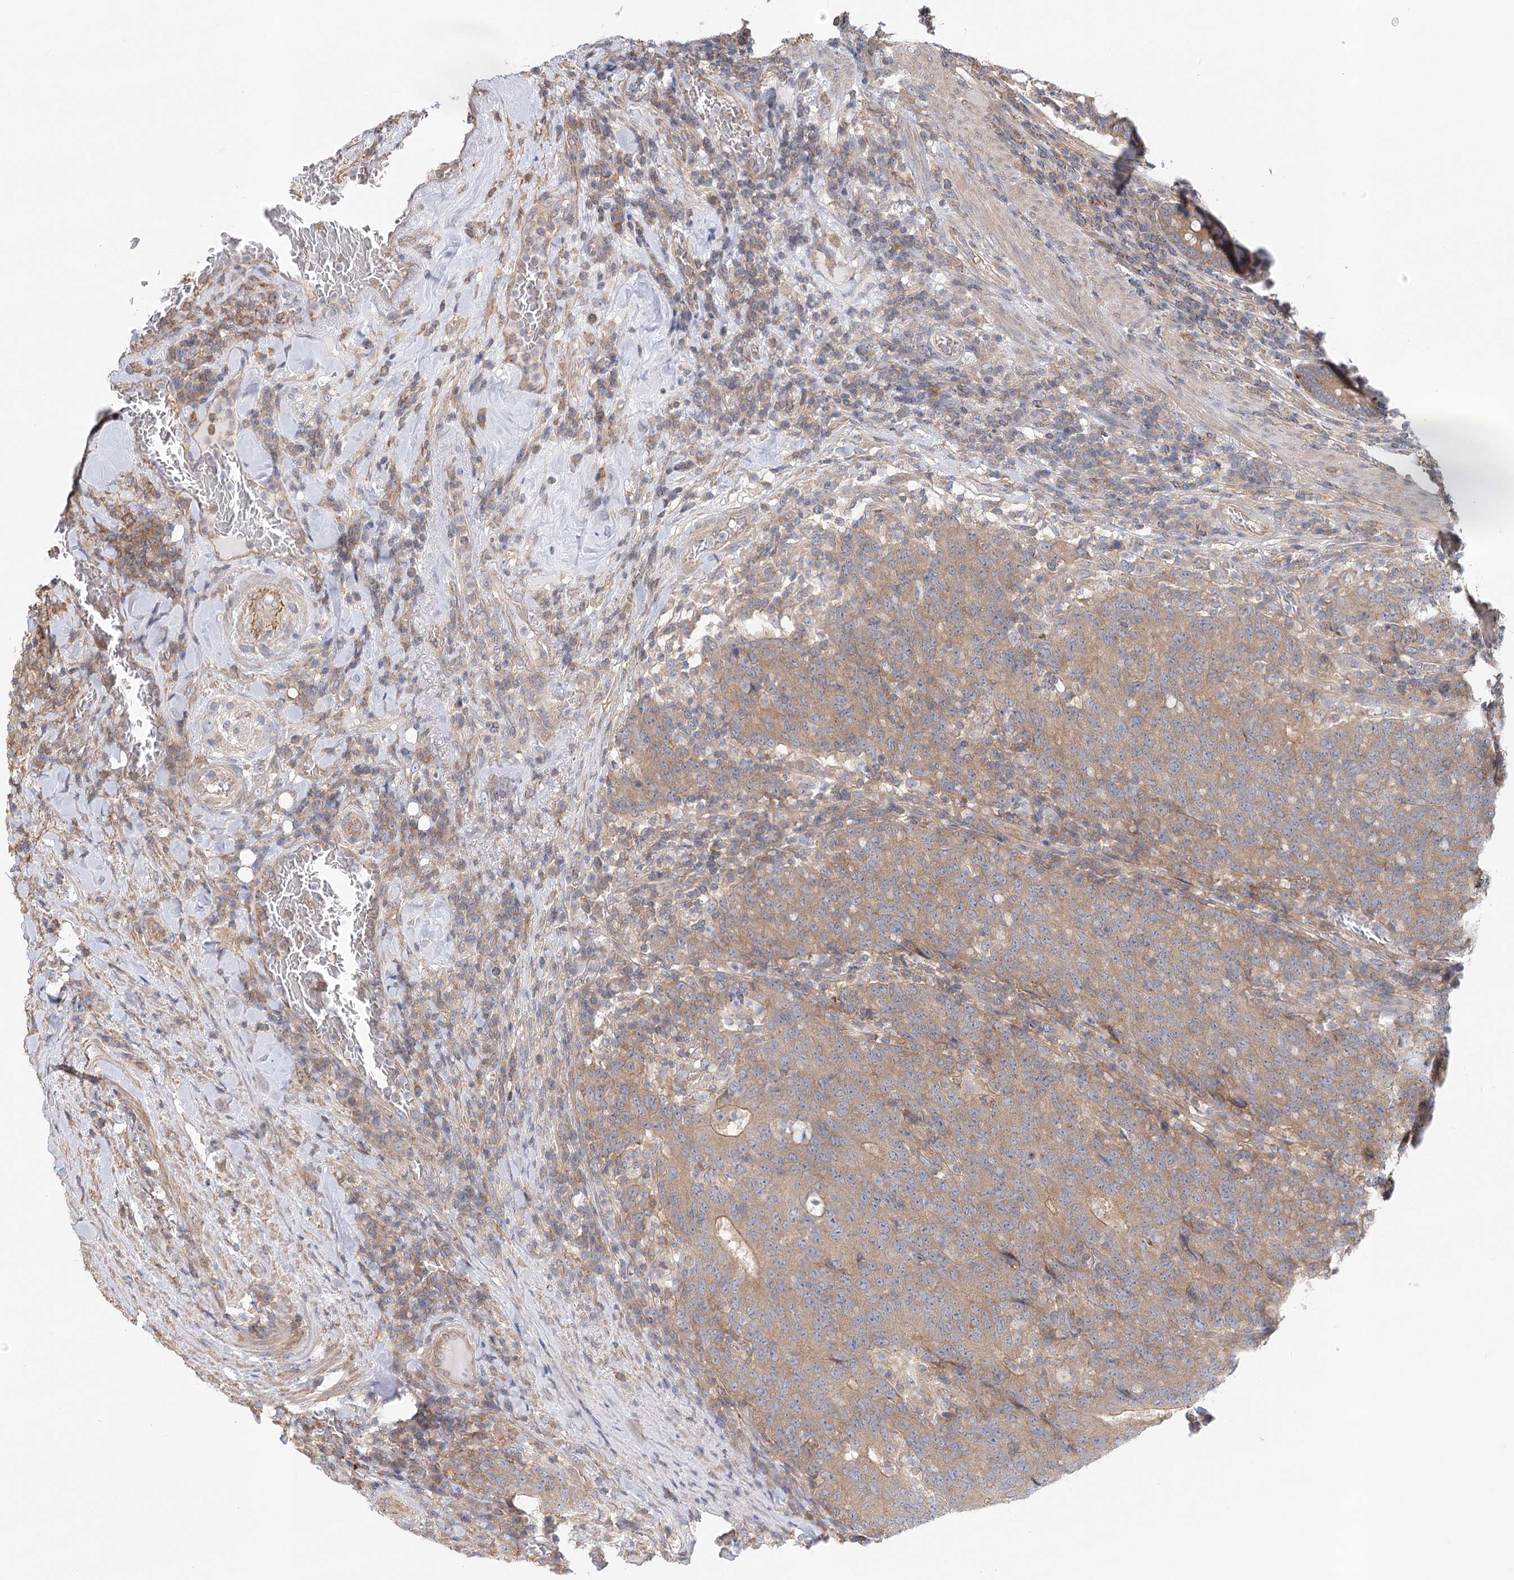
{"staining": {"intensity": "moderate", "quantity": ">75%", "location": "cytoplasmic/membranous"}, "tissue": "colorectal cancer", "cell_type": "Tumor cells", "image_type": "cancer", "snomed": [{"axis": "morphology", "description": "Normal tissue, NOS"}, {"axis": "morphology", "description": "Adenocarcinoma, NOS"}, {"axis": "topography", "description": "Colon"}], "caption": "Moderate cytoplasmic/membranous staining is appreciated in about >75% of tumor cells in adenocarcinoma (colorectal).", "gene": "UMPS", "patient": {"sex": "female", "age": 75}}